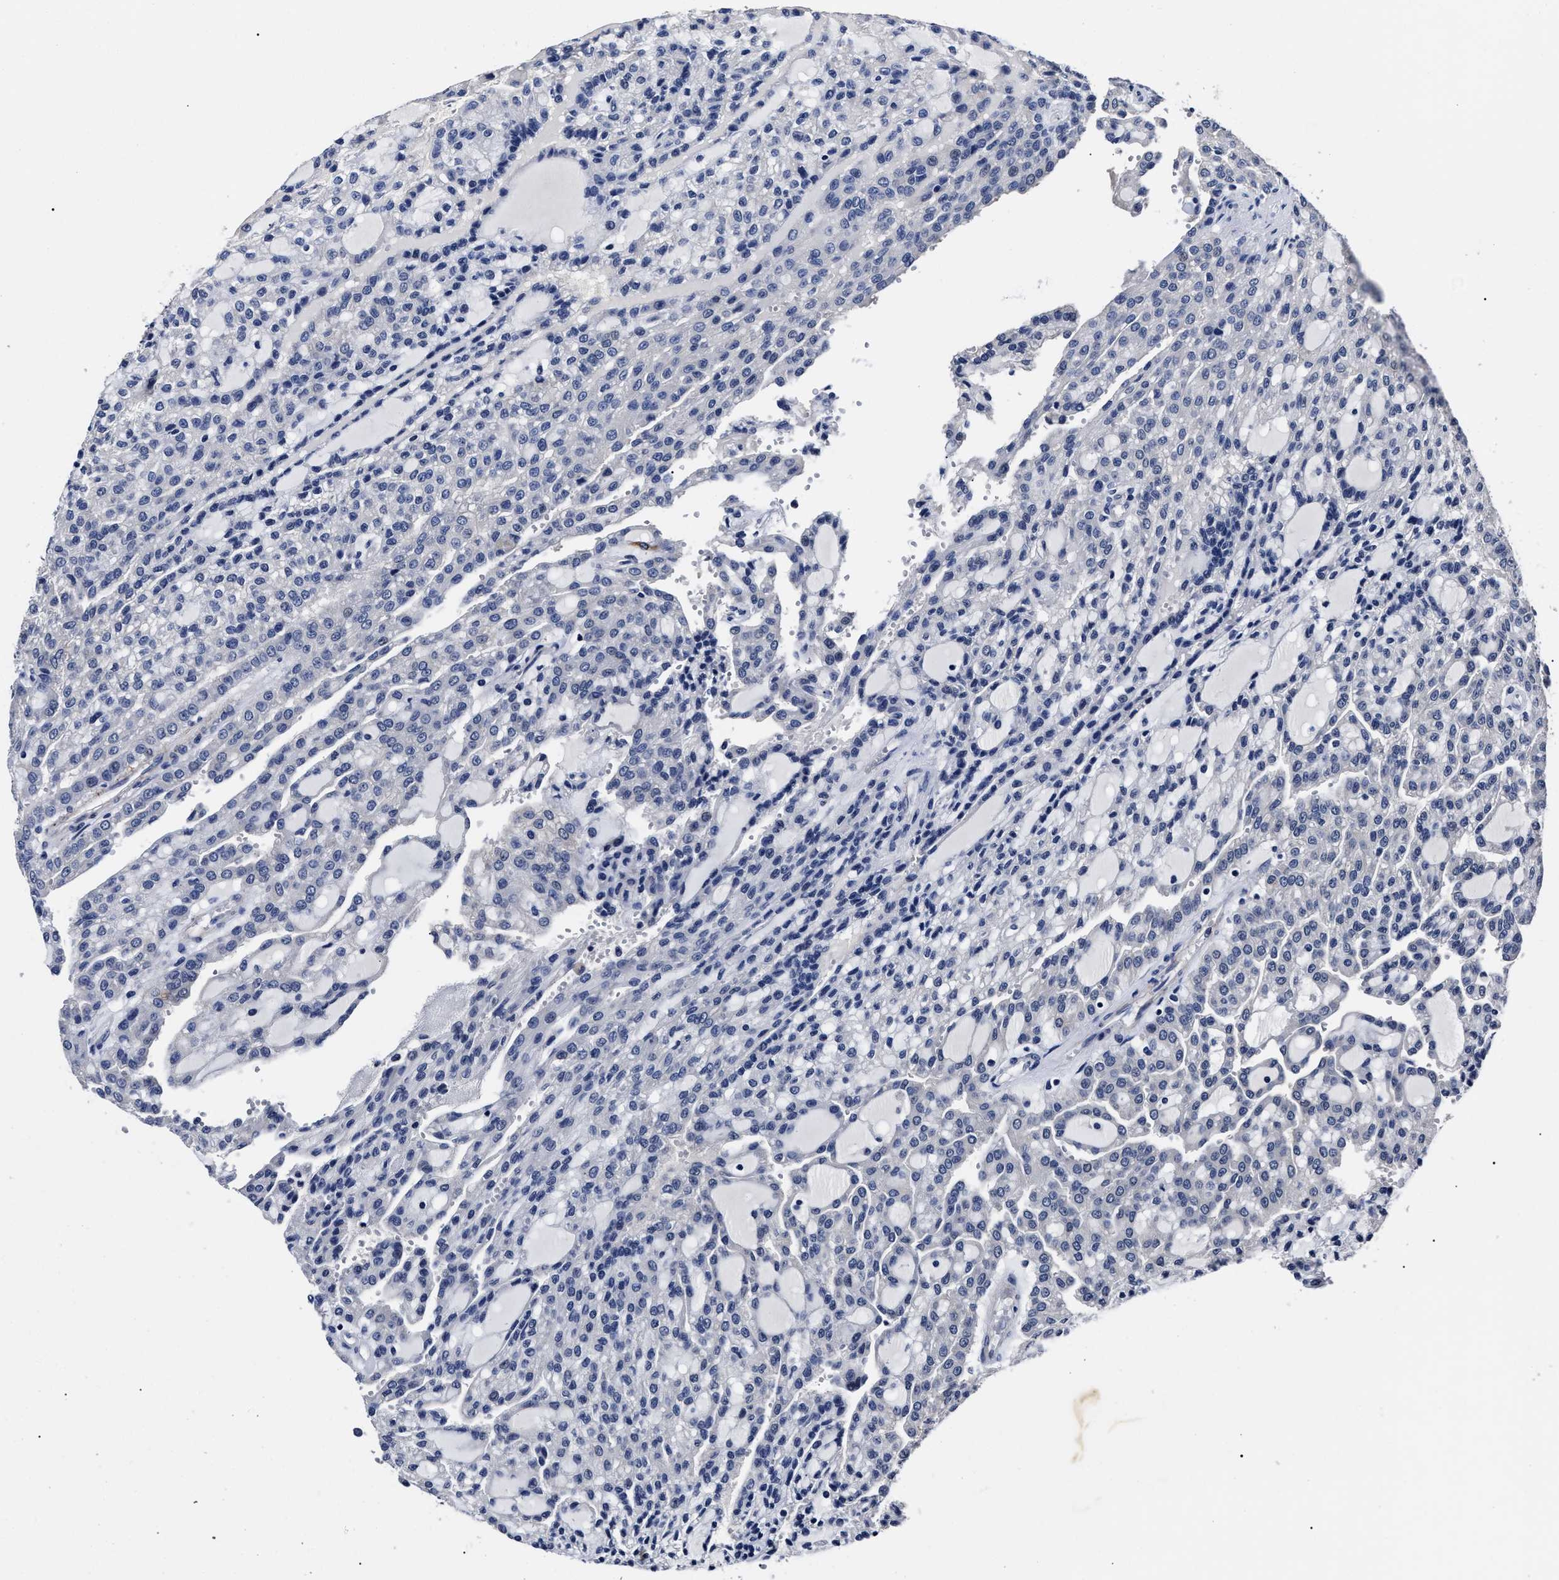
{"staining": {"intensity": "negative", "quantity": "none", "location": "none"}, "tissue": "renal cancer", "cell_type": "Tumor cells", "image_type": "cancer", "snomed": [{"axis": "morphology", "description": "Adenocarcinoma, NOS"}, {"axis": "topography", "description": "Kidney"}], "caption": "Tumor cells are negative for protein expression in human renal cancer (adenocarcinoma).", "gene": "OLFML2A", "patient": {"sex": "male", "age": 63}}